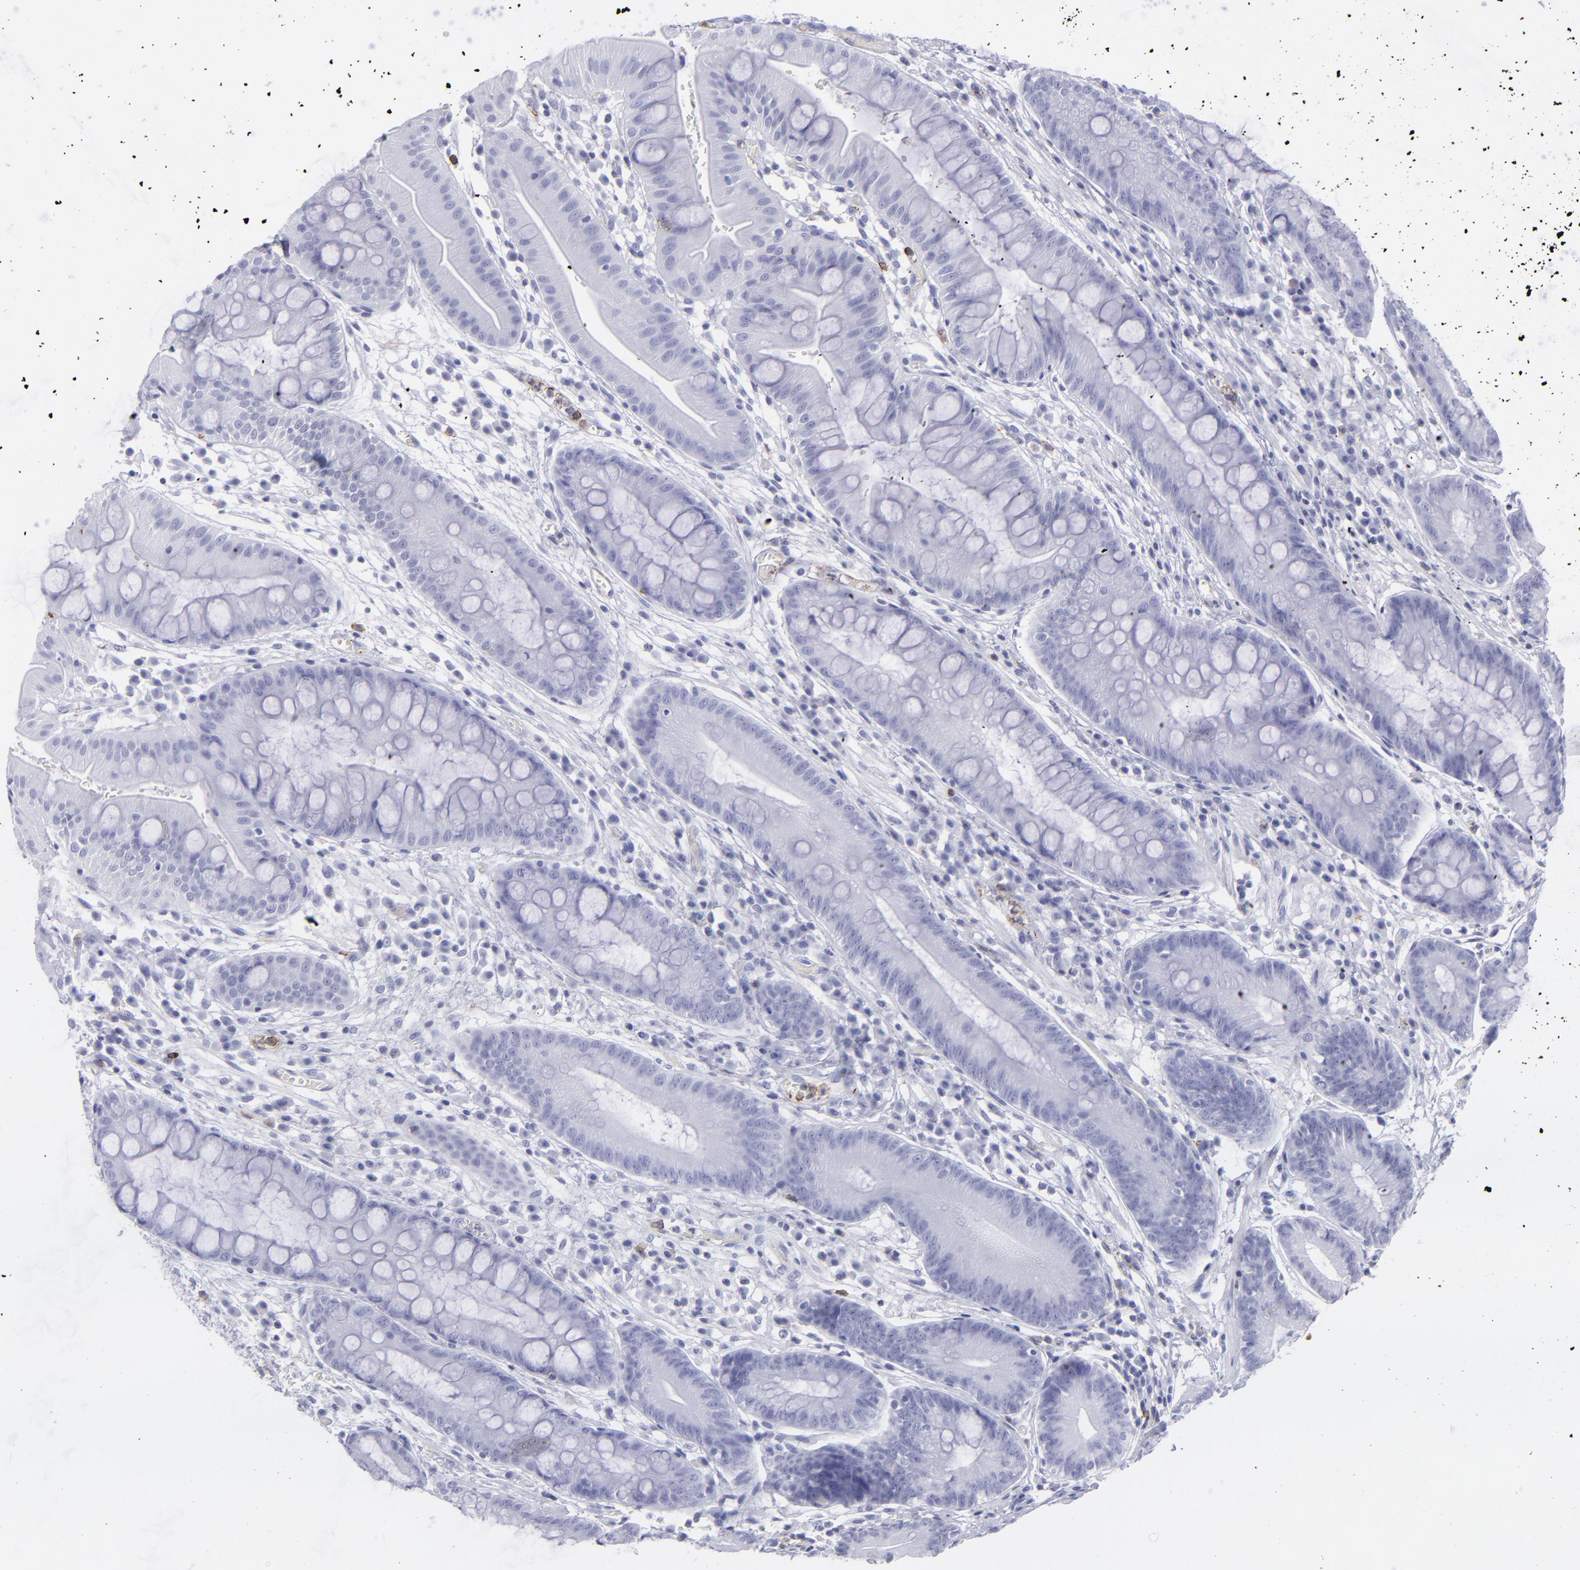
{"staining": {"intensity": "negative", "quantity": "none", "location": "none"}, "tissue": "stomach", "cell_type": "Glandular cells", "image_type": "normal", "snomed": [{"axis": "morphology", "description": "Normal tissue, NOS"}, {"axis": "morphology", "description": "Inflammation, NOS"}, {"axis": "topography", "description": "Stomach, lower"}], "caption": "The image exhibits no significant positivity in glandular cells of stomach.", "gene": "SELPLG", "patient": {"sex": "male", "age": 59}}